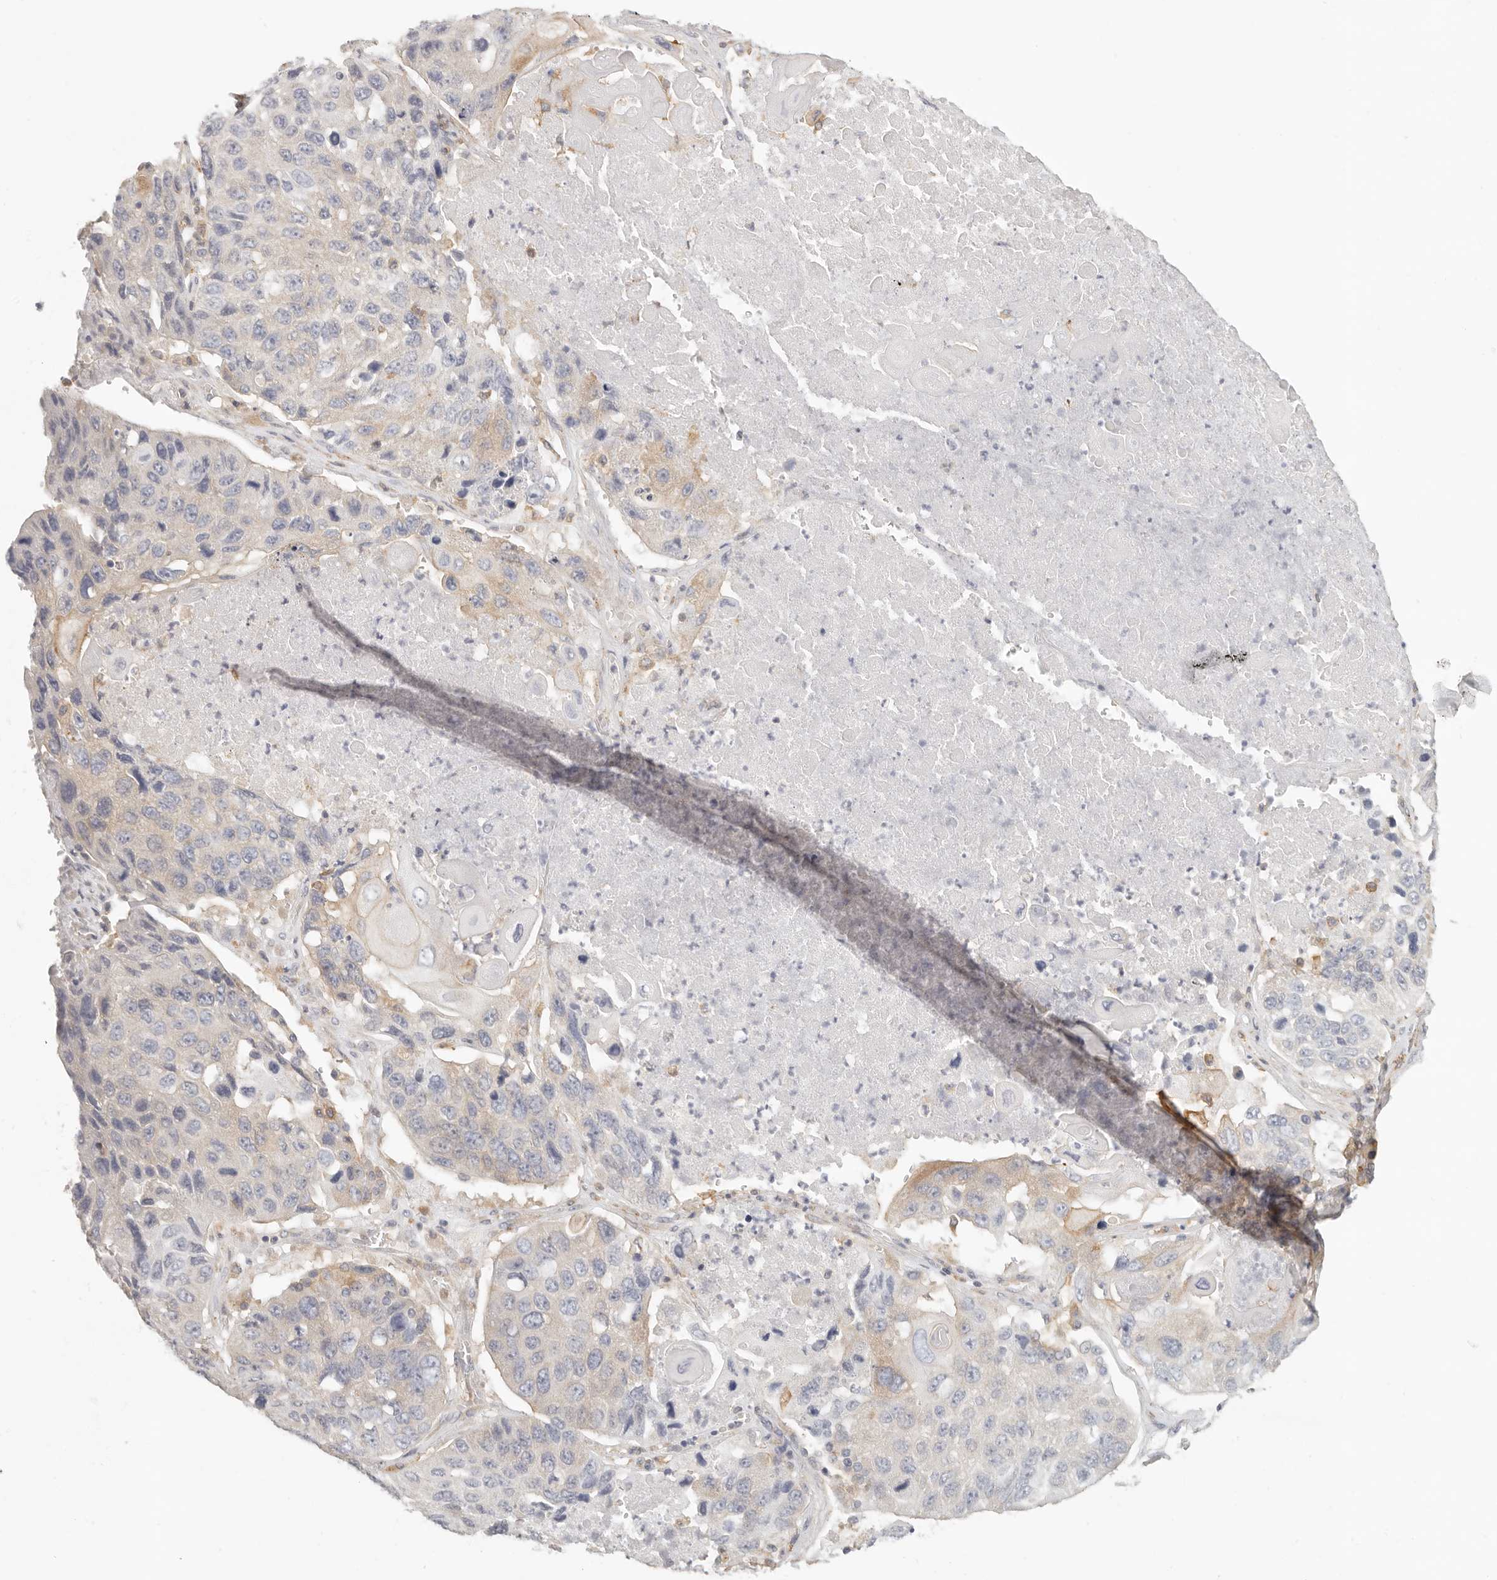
{"staining": {"intensity": "negative", "quantity": "none", "location": "none"}, "tissue": "lung cancer", "cell_type": "Tumor cells", "image_type": "cancer", "snomed": [{"axis": "morphology", "description": "Squamous cell carcinoma, NOS"}, {"axis": "topography", "description": "Lung"}], "caption": "High power microscopy image of an immunohistochemistry micrograph of lung cancer (squamous cell carcinoma), revealing no significant positivity in tumor cells. Nuclei are stained in blue.", "gene": "ANXA9", "patient": {"sex": "male", "age": 61}}